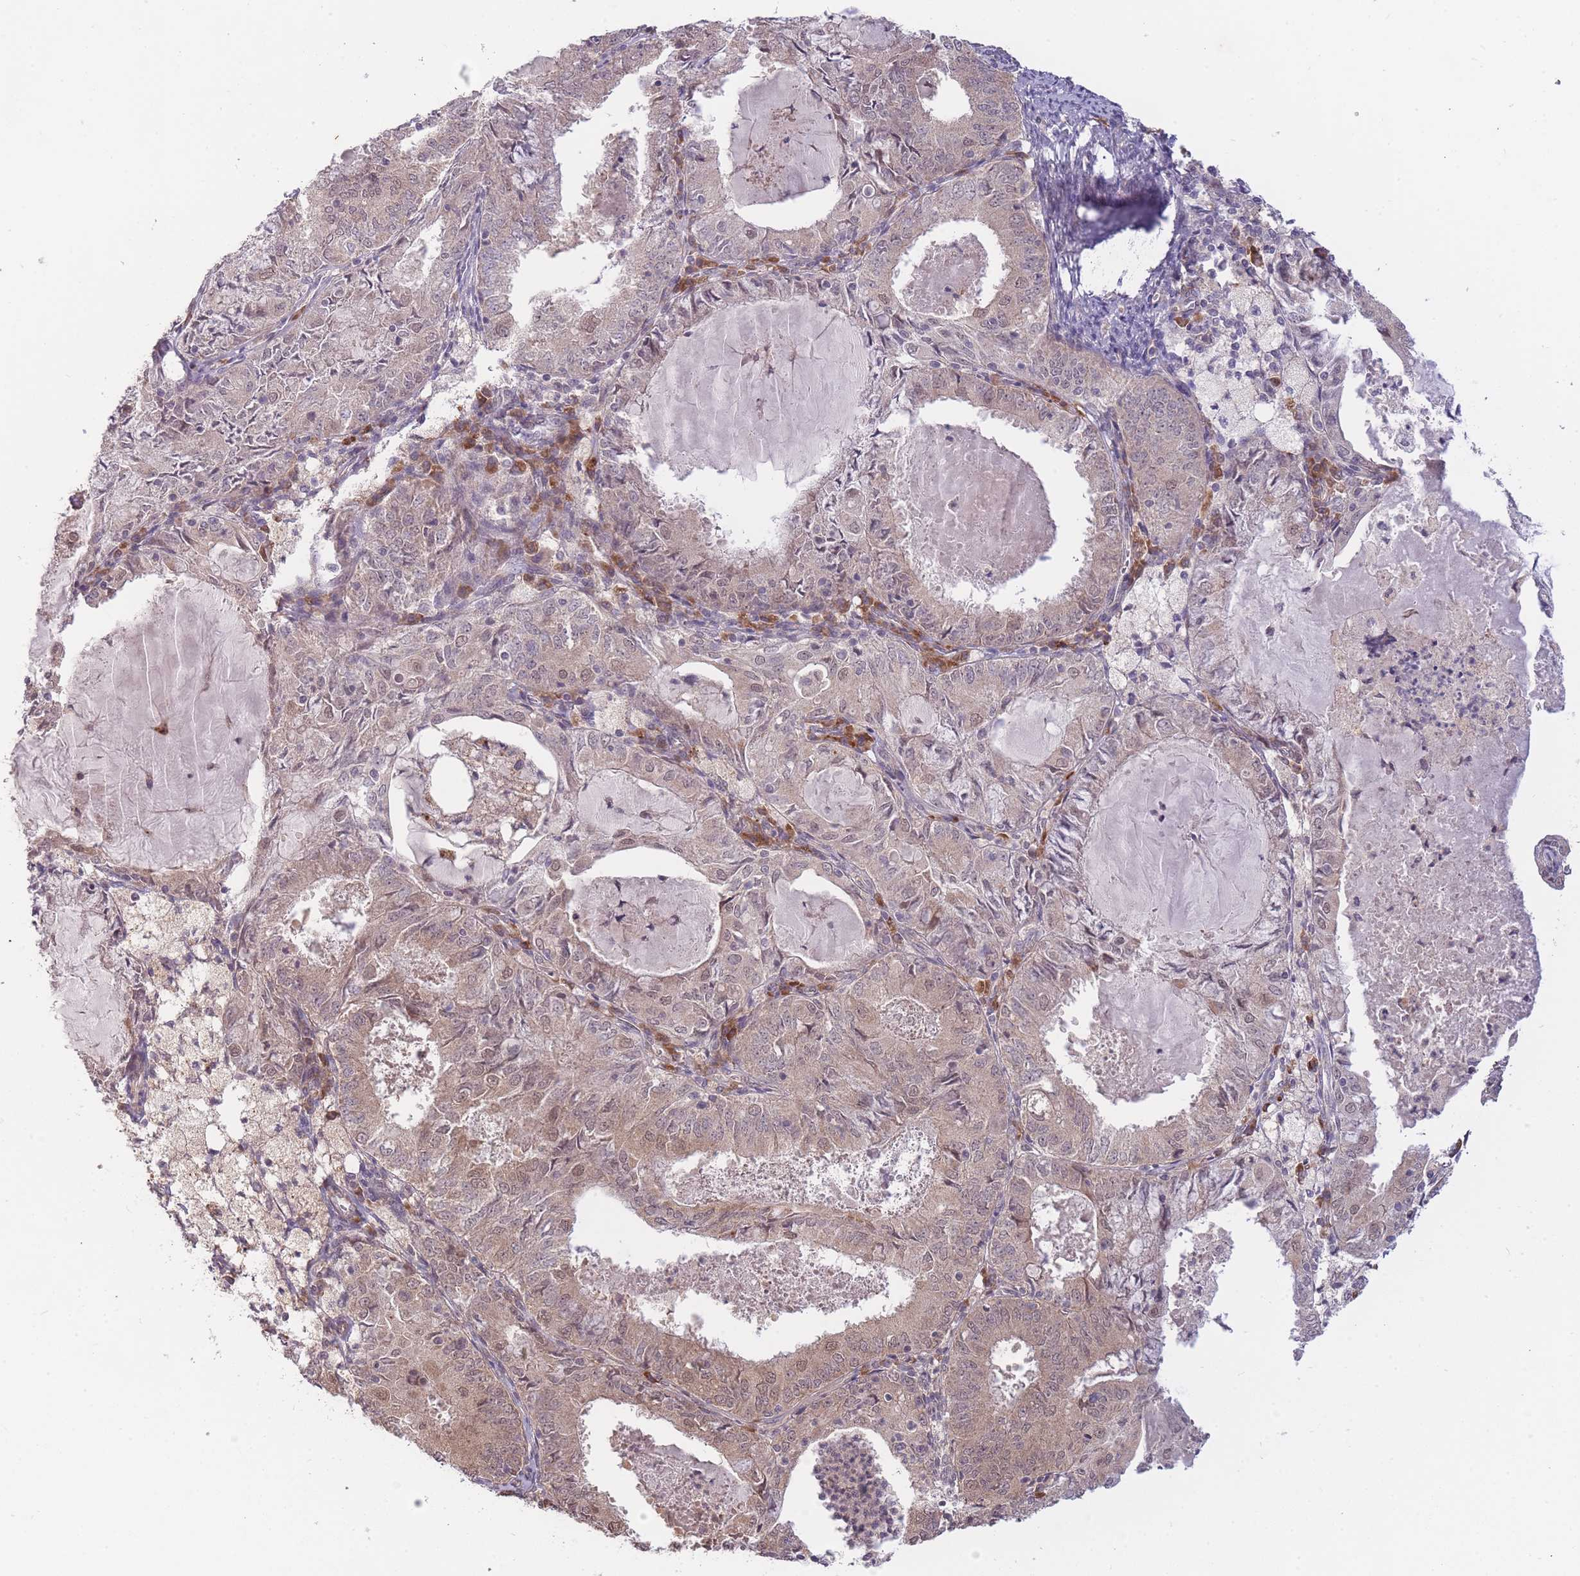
{"staining": {"intensity": "weak", "quantity": ">75%", "location": "cytoplasmic/membranous,nuclear"}, "tissue": "endometrial cancer", "cell_type": "Tumor cells", "image_type": "cancer", "snomed": [{"axis": "morphology", "description": "Adenocarcinoma, NOS"}, {"axis": "topography", "description": "Endometrium"}], "caption": "Endometrial cancer (adenocarcinoma) stained with immunohistochemistry displays weak cytoplasmic/membranous and nuclear staining in about >75% of tumor cells. Nuclei are stained in blue.", "gene": "SMC6", "patient": {"sex": "female", "age": 57}}